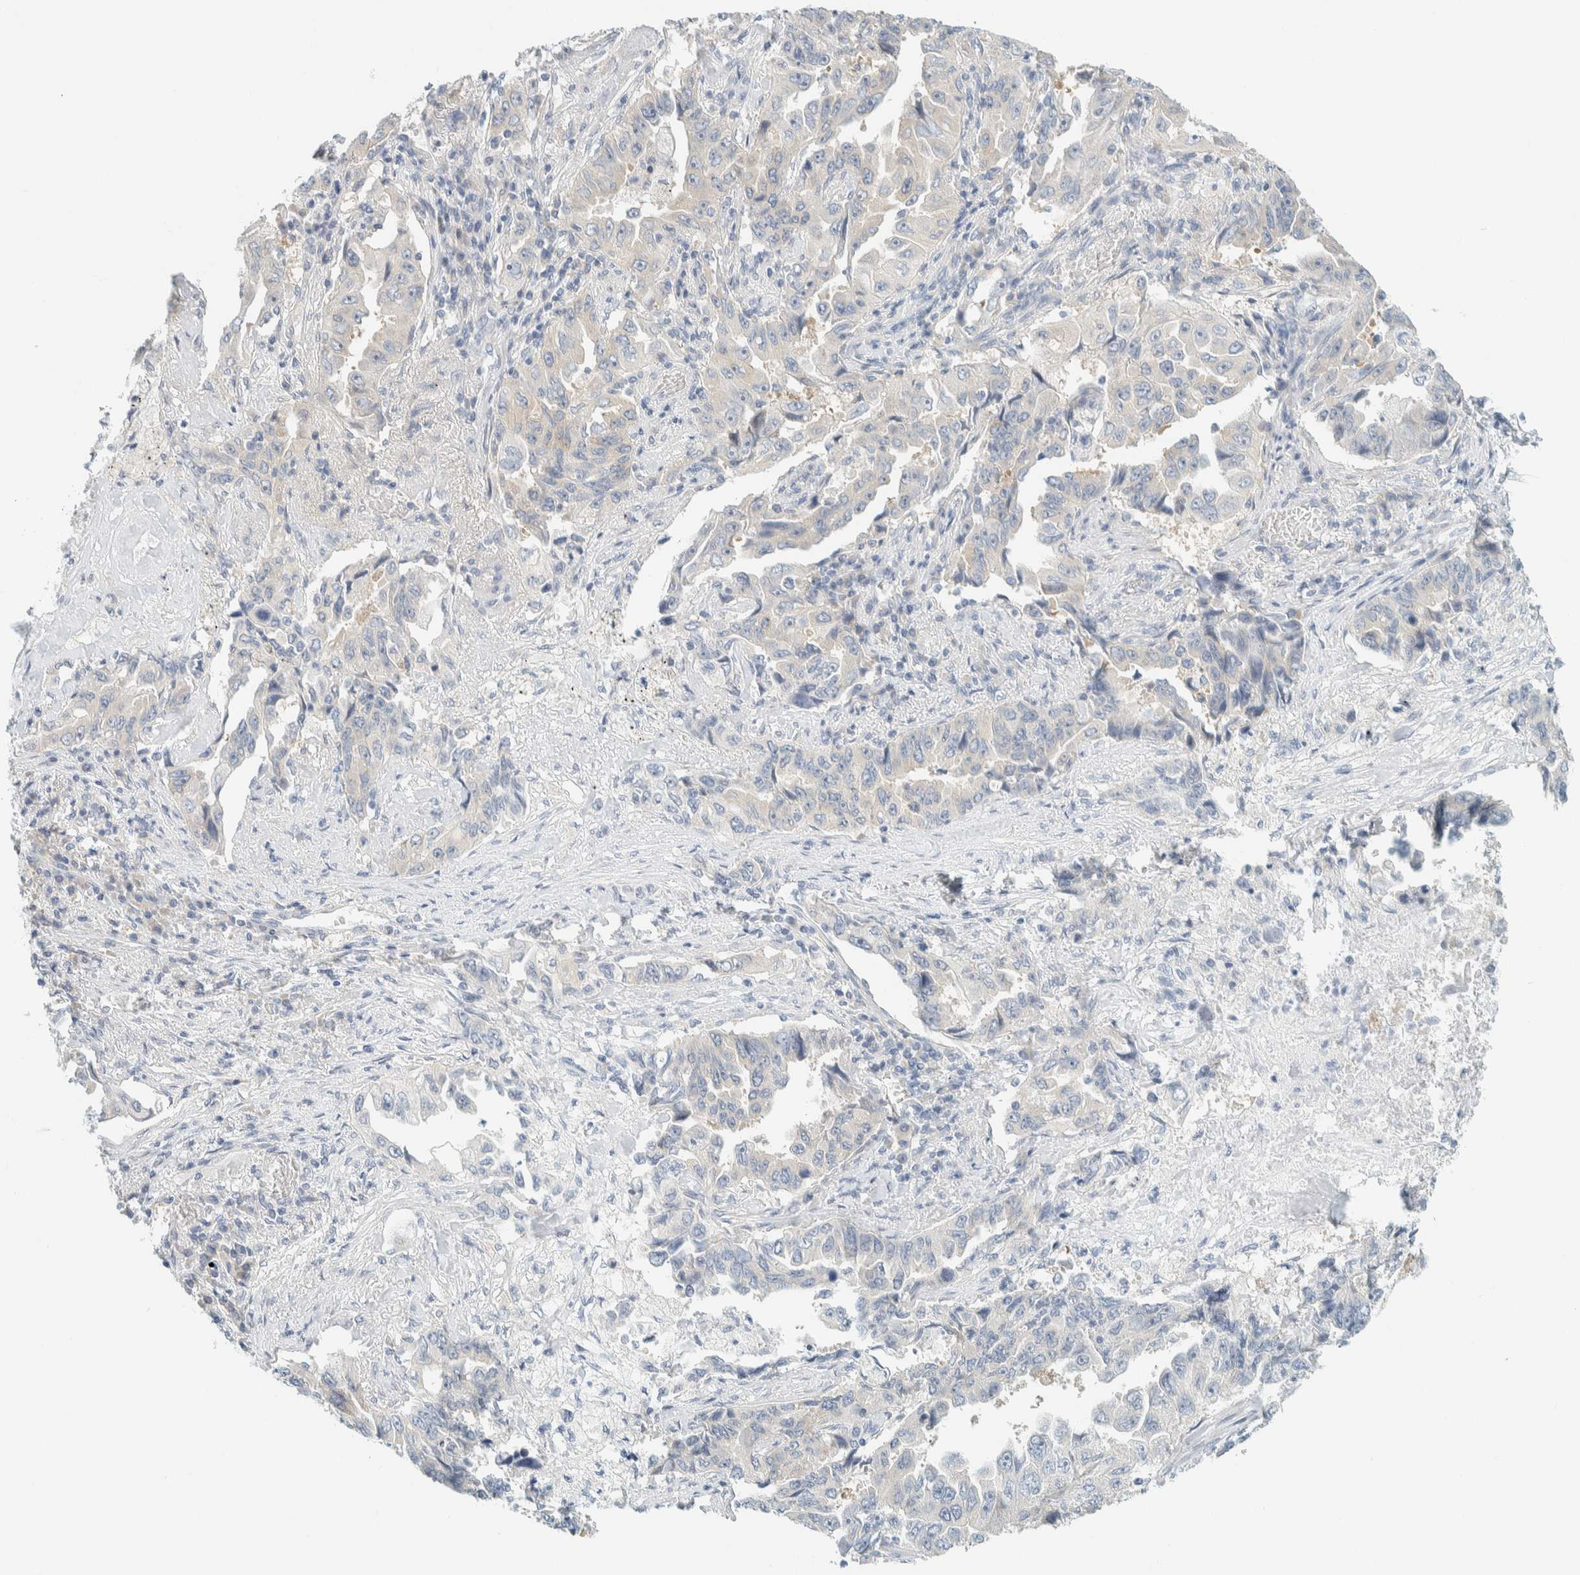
{"staining": {"intensity": "negative", "quantity": "none", "location": "none"}, "tissue": "lung cancer", "cell_type": "Tumor cells", "image_type": "cancer", "snomed": [{"axis": "morphology", "description": "Adenocarcinoma, NOS"}, {"axis": "topography", "description": "Lung"}], "caption": "An image of human lung cancer is negative for staining in tumor cells. (DAB IHC, high magnification).", "gene": "PTGES3L-AARSD1", "patient": {"sex": "female", "age": 51}}